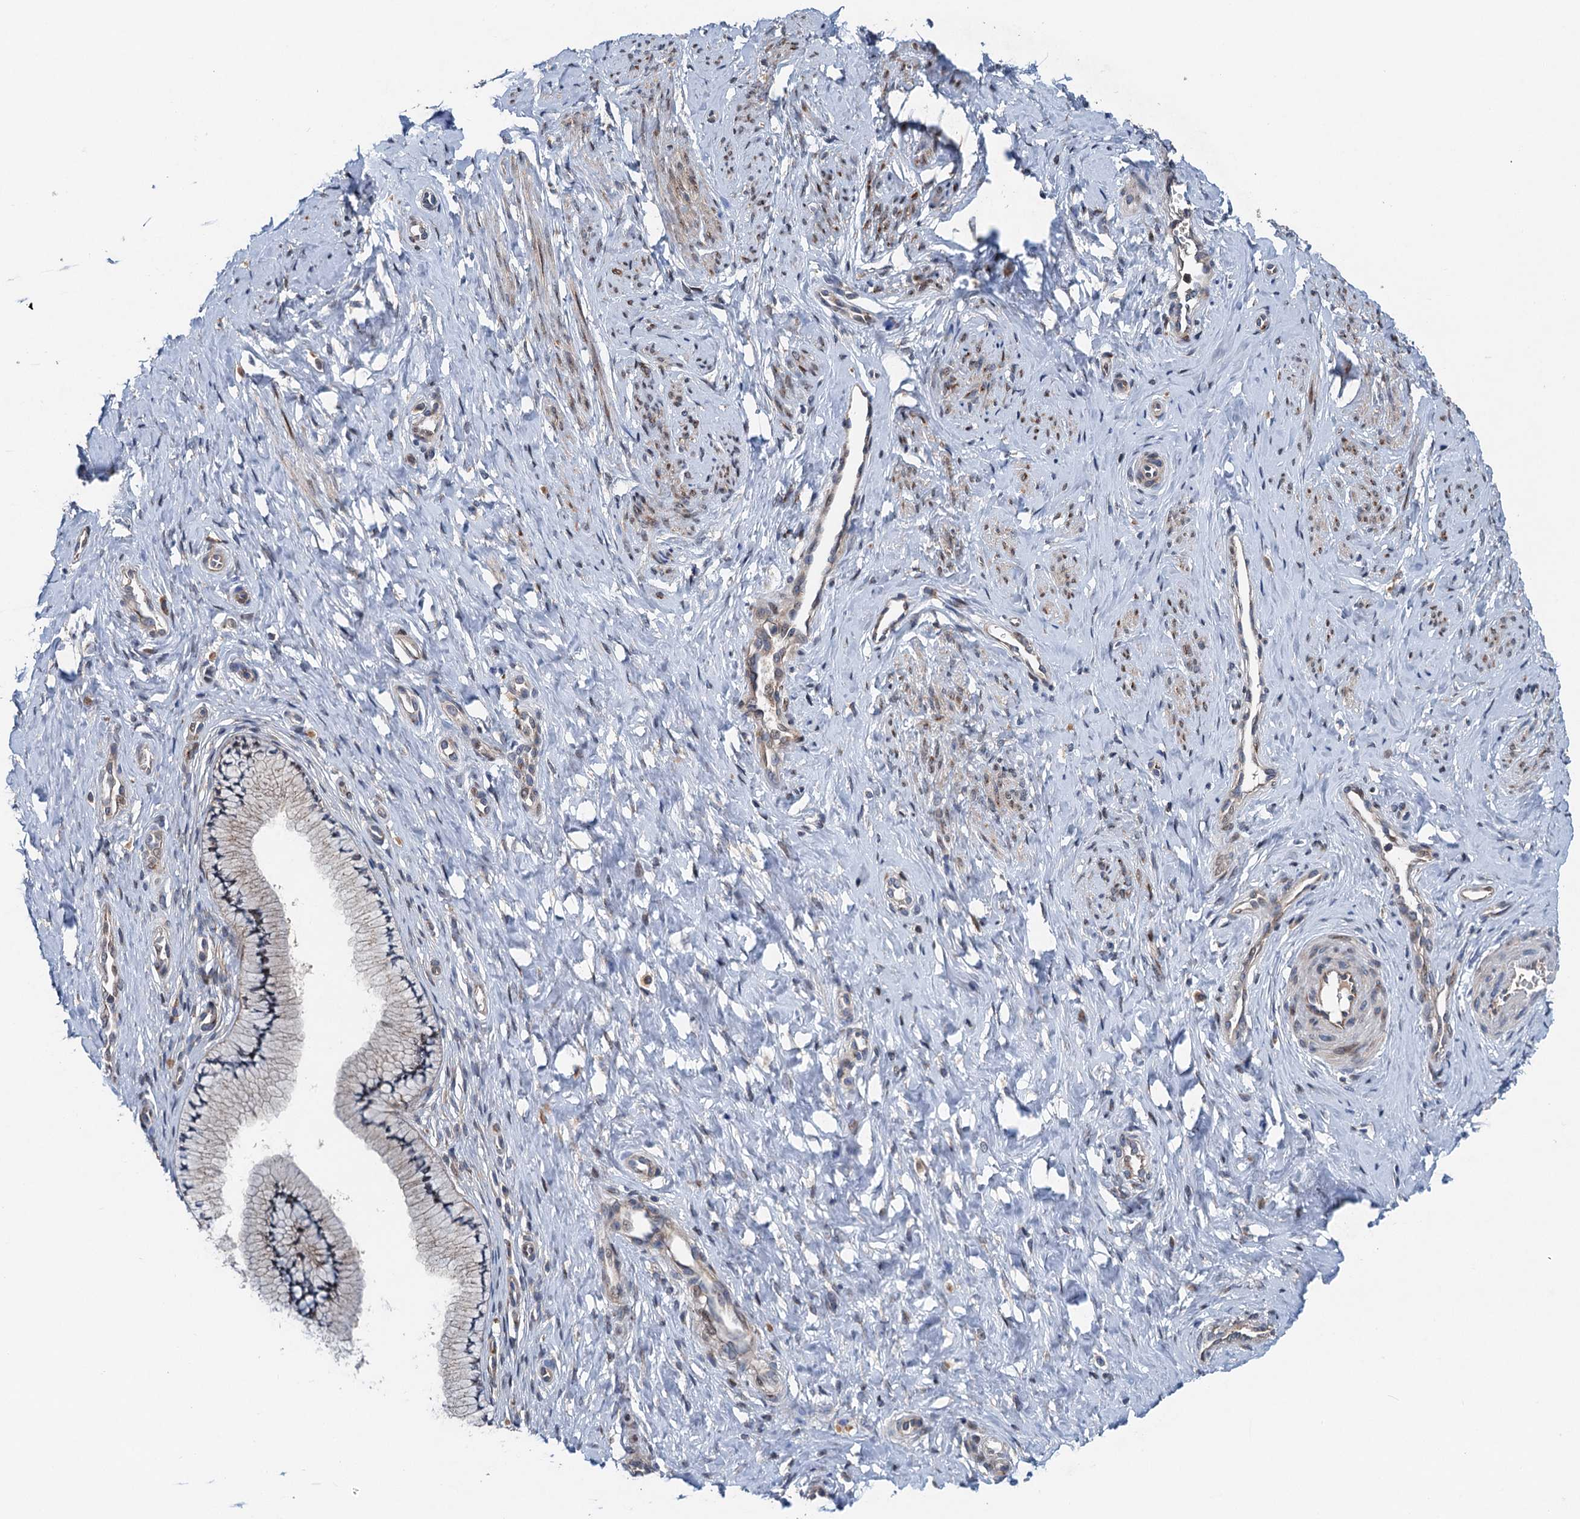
{"staining": {"intensity": "weak", "quantity": "25%-75%", "location": "cytoplasmic/membranous"}, "tissue": "cervix", "cell_type": "Glandular cells", "image_type": "normal", "snomed": [{"axis": "morphology", "description": "Normal tissue, NOS"}, {"axis": "topography", "description": "Cervix"}], "caption": "Immunohistochemistry (IHC) staining of unremarkable cervix, which reveals low levels of weak cytoplasmic/membranous positivity in approximately 25%-75% of glandular cells indicating weak cytoplasmic/membranous protein expression. The staining was performed using DAB (3,3'-diaminobenzidine) (brown) for protein detection and nuclei were counterstained in hematoxylin (blue).", "gene": "NBEA", "patient": {"sex": "female", "age": 36}}